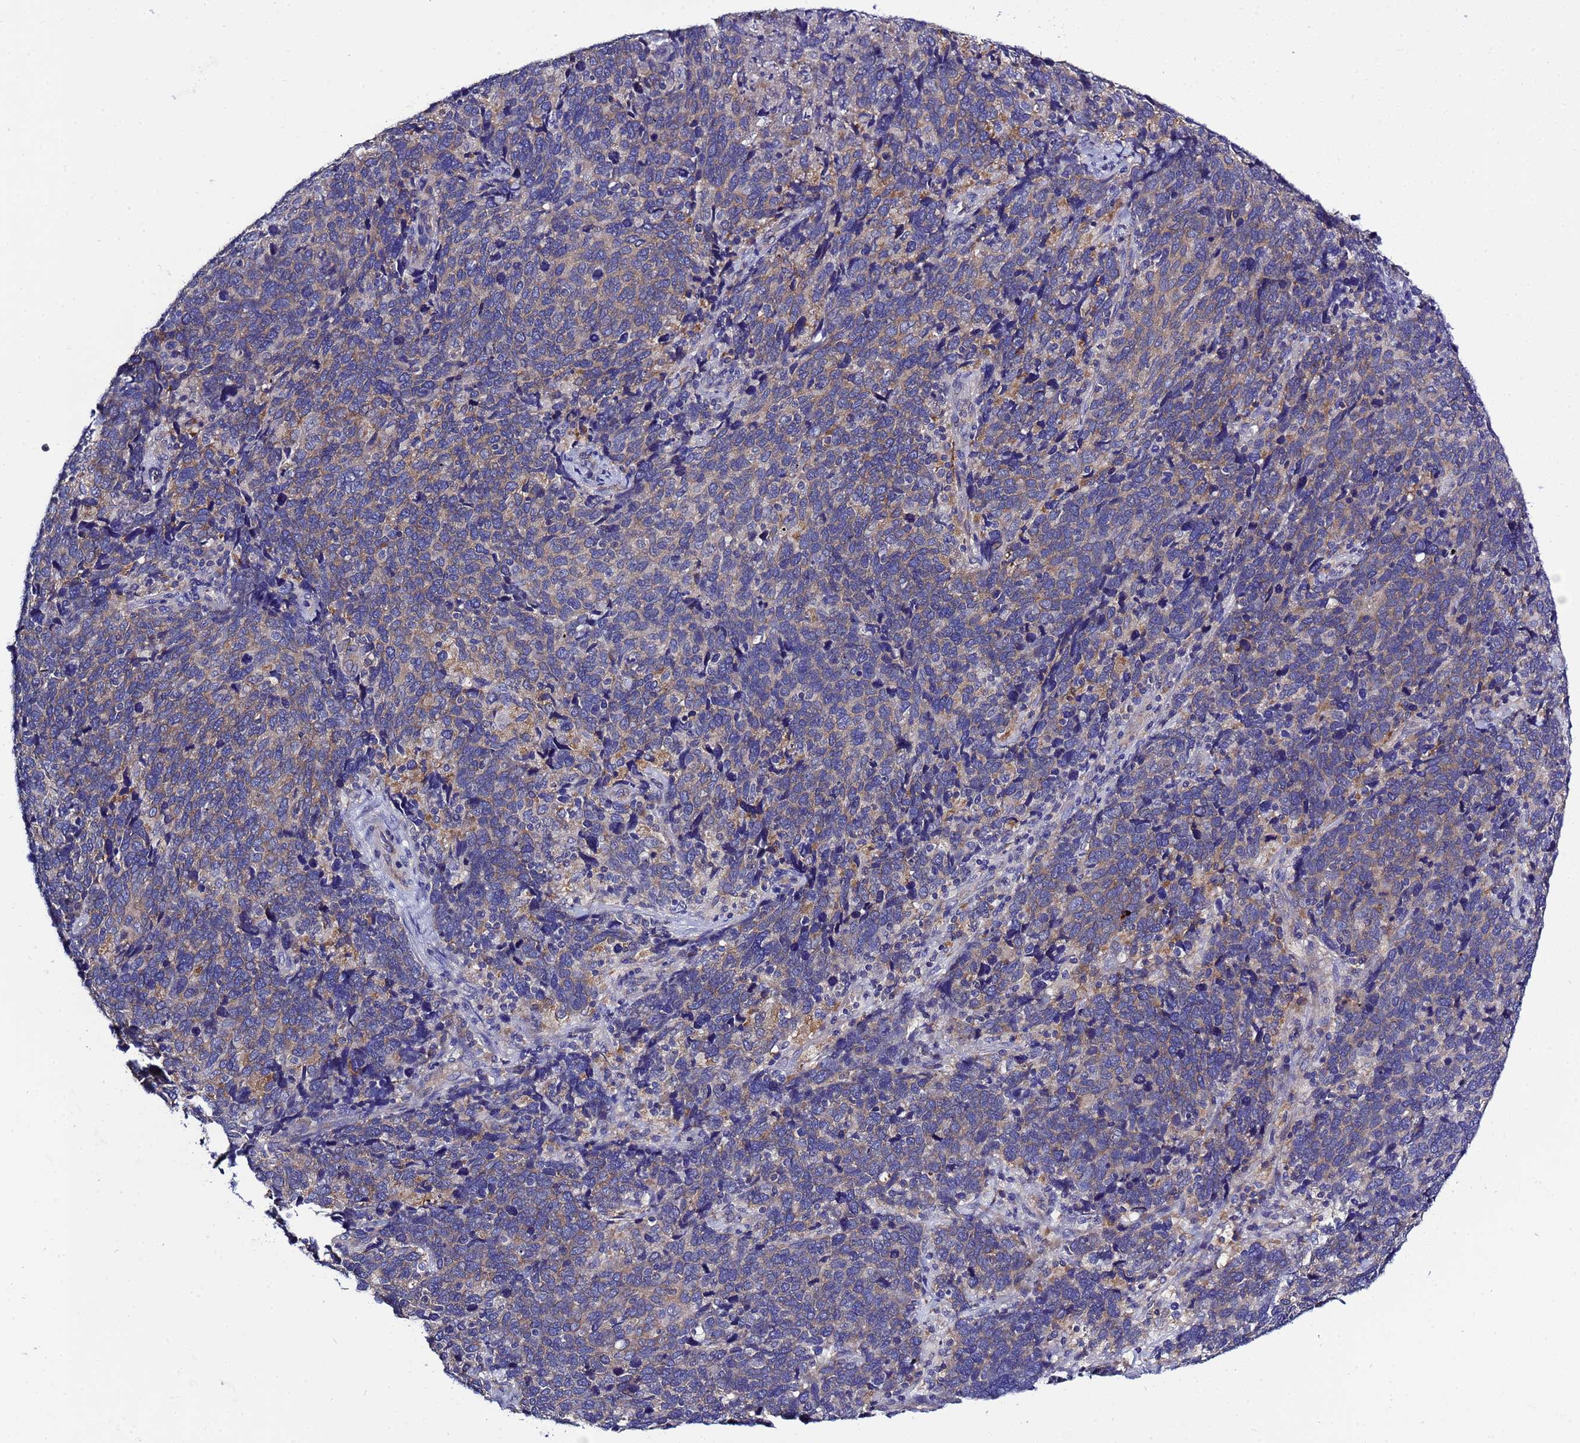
{"staining": {"intensity": "moderate", "quantity": "<25%", "location": "cytoplasmic/membranous"}, "tissue": "cervical cancer", "cell_type": "Tumor cells", "image_type": "cancer", "snomed": [{"axis": "morphology", "description": "Squamous cell carcinoma, NOS"}, {"axis": "topography", "description": "Cervix"}], "caption": "An IHC micrograph of tumor tissue is shown. Protein staining in brown highlights moderate cytoplasmic/membranous positivity in cervical cancer within tumor cells. (Stains: DAB (3,3'-diaminobenzidine) in brown, nuclei in blue, Microscopy: brightfield microscopy at high magnification).", "gene": "RC3H2", "patient": {"sex": "female", "age": 41}}